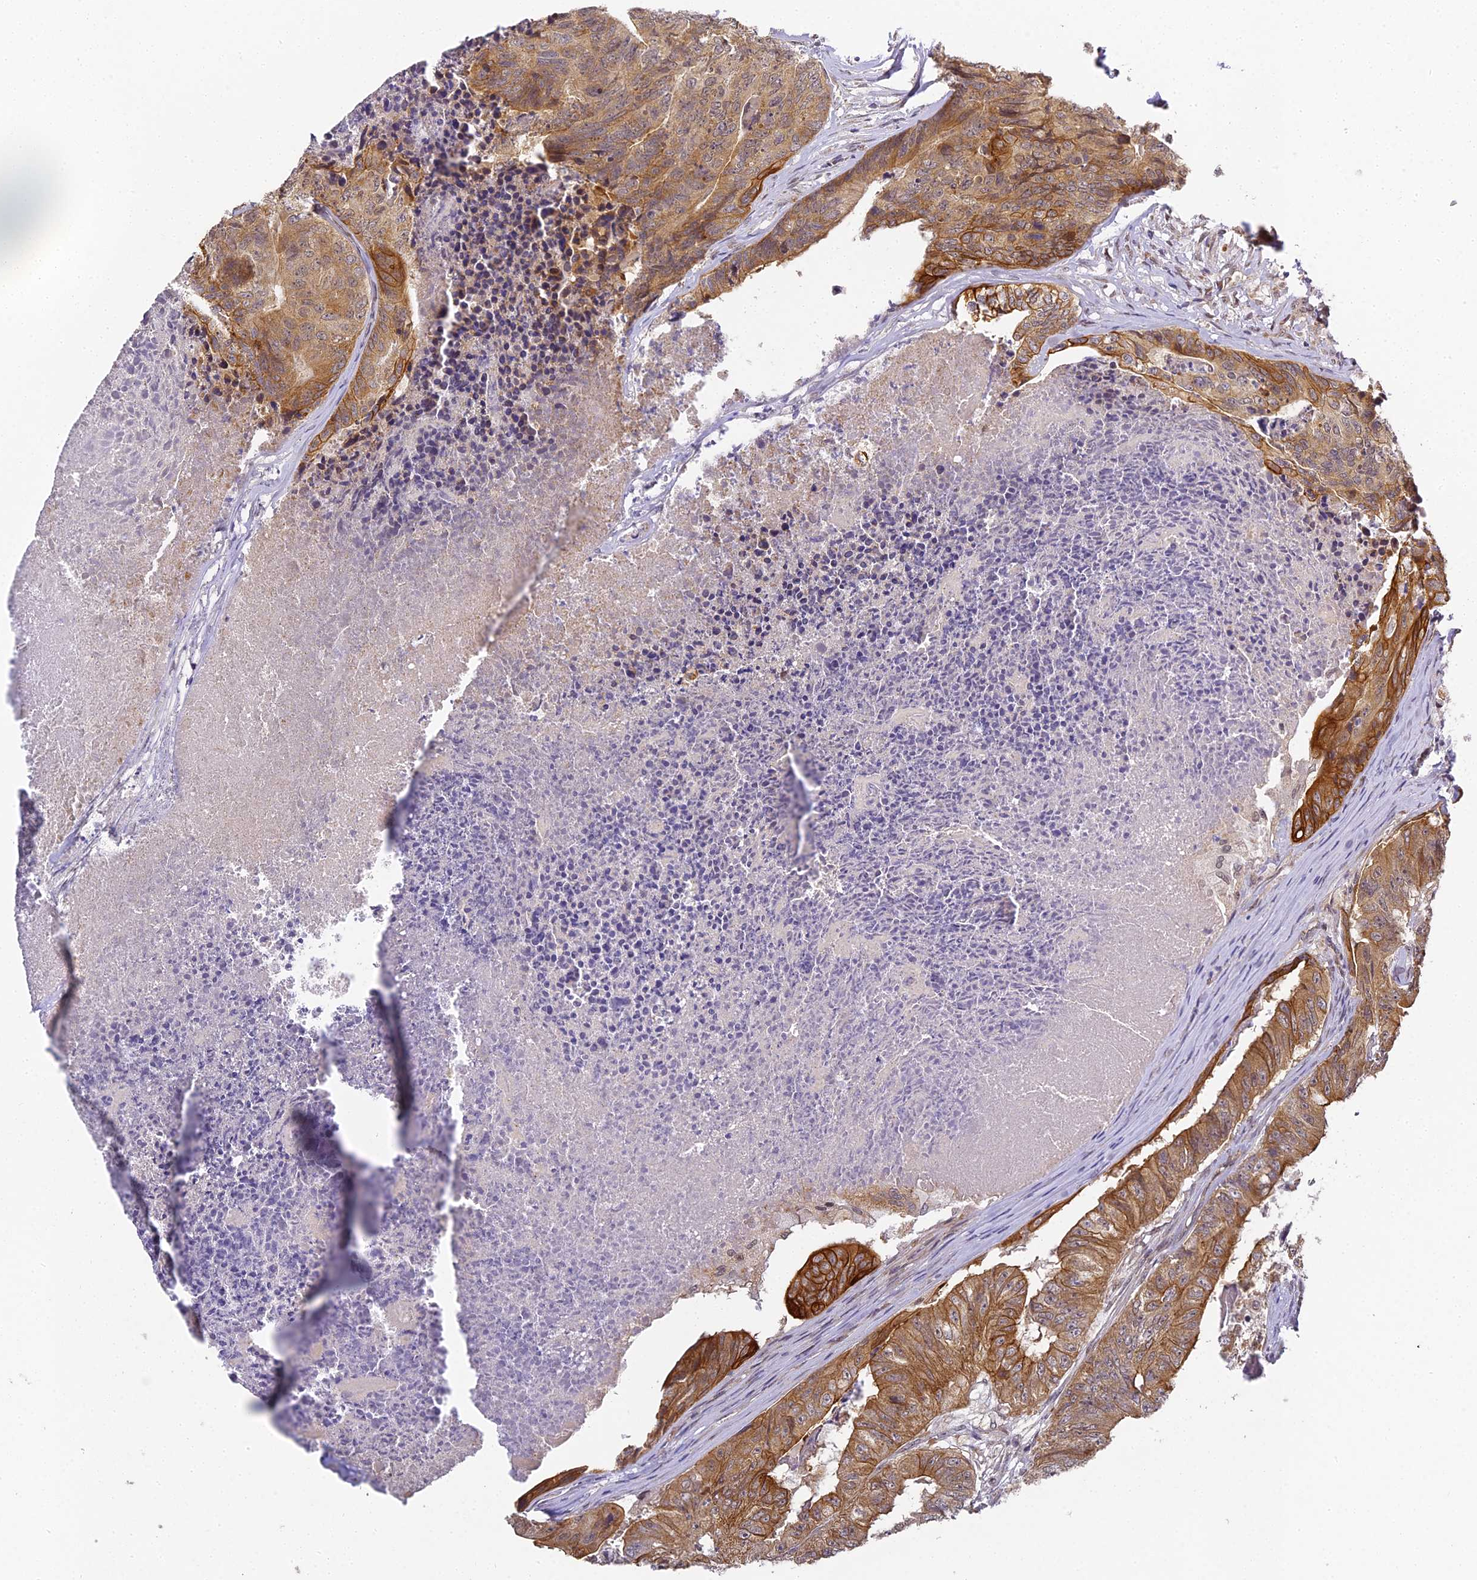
{"staining": {"intensity": "strong", "quantity": "25%-75%", "location": "cytoplasmic/membranous"}, "tissue": "colorectal cancer", "cell_type": "Tumor cells", "image_type": "cancer", "snomed": [{"axis": "morphology", "description": "Adenocarcinoma, NOS"}, {"axis": "topography", "description": "Colon"}], "caption": "Immunohistochemical staining of adenocarcinoma (colorectal) exhibits high levels of strong cytoplasmic/membranous expression in about 25%-75% of tumor cells.", "gene": "DNAAF10", "patient": {"sex": "female", "age": 67}}